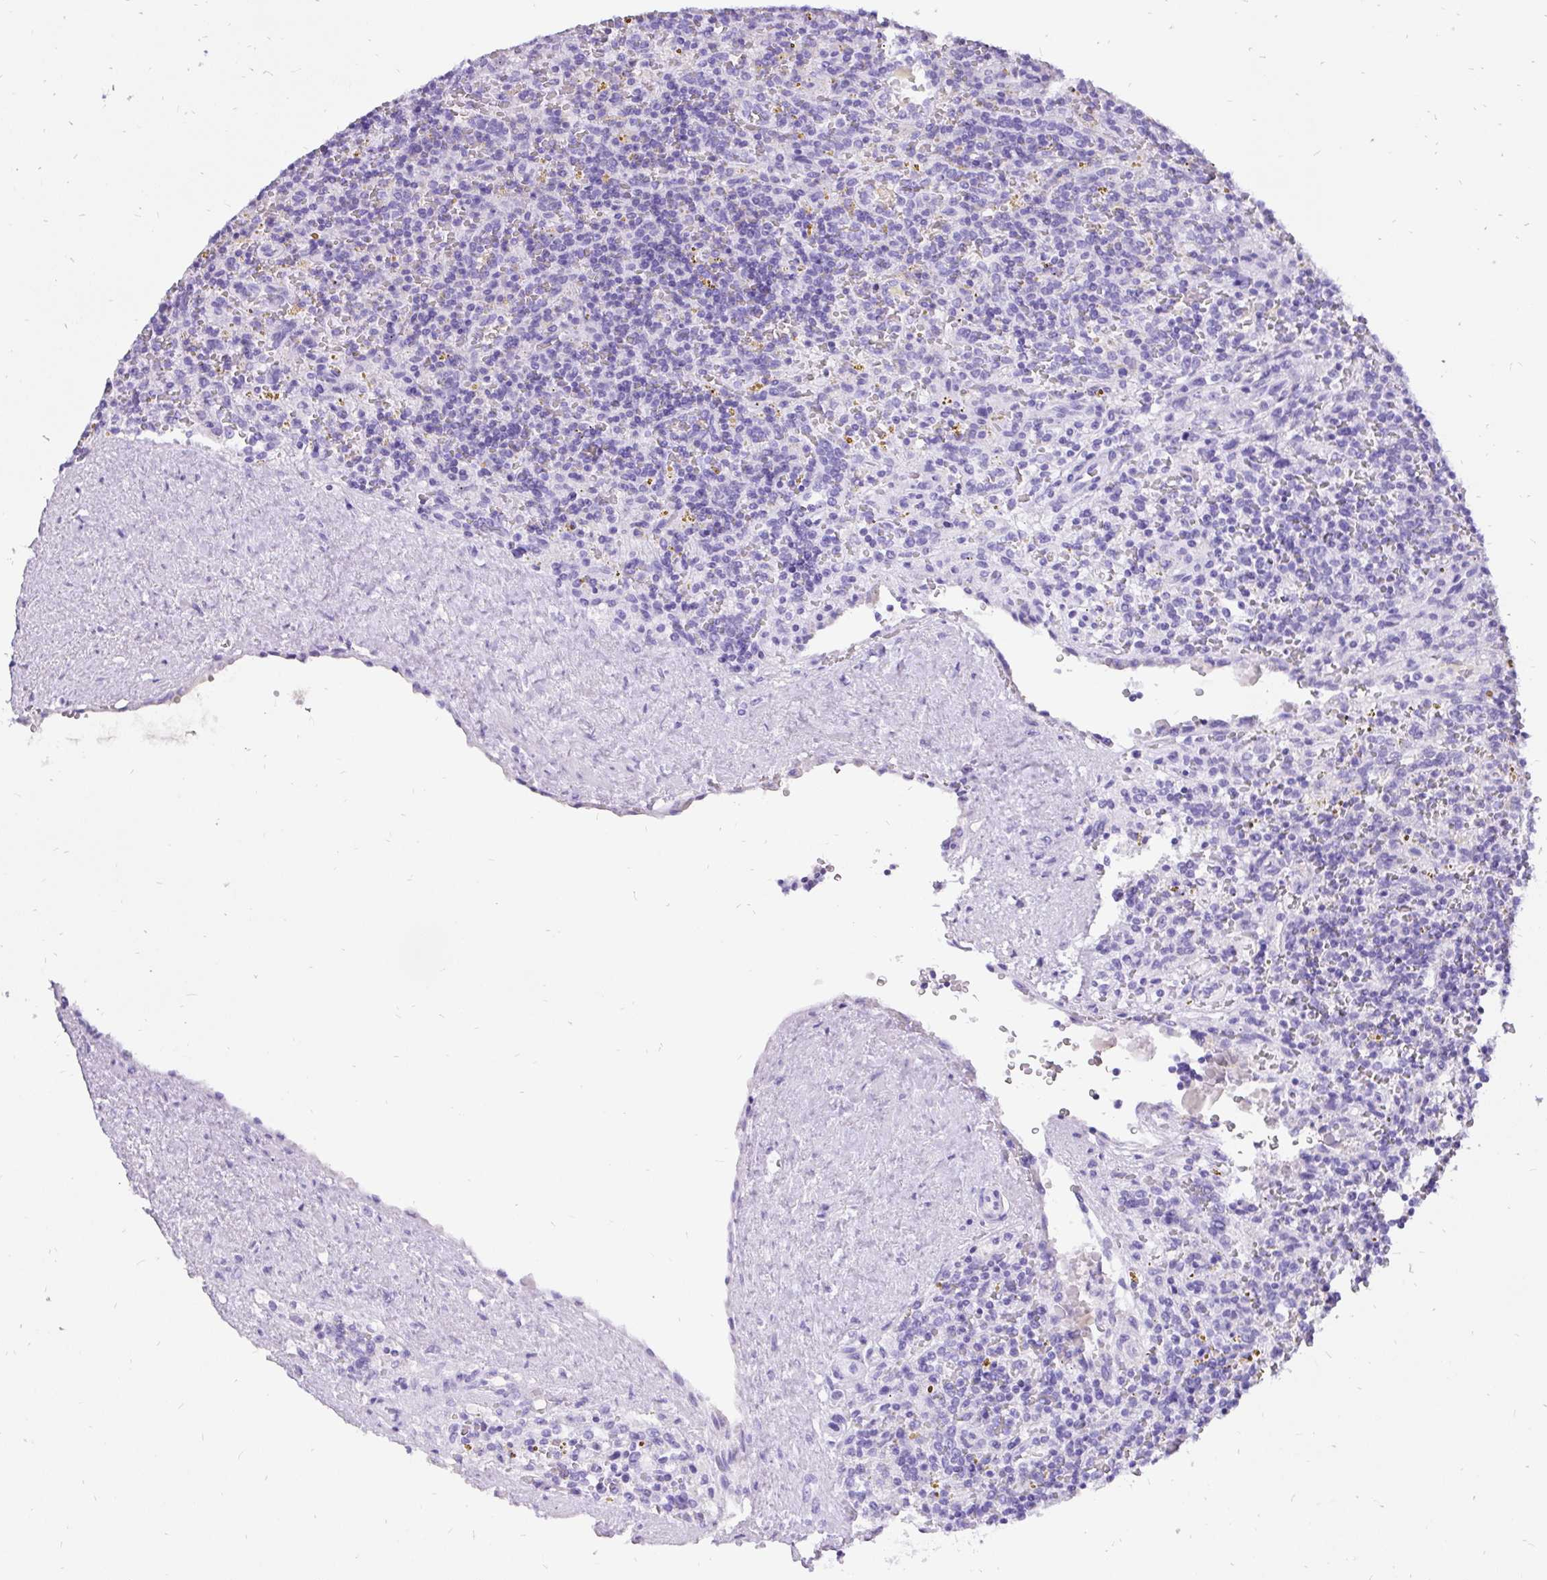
{"staining": {"intensity": "negative", "quantity": "none", "location": "none"}, "tissue": "lymphoma", "cell_type": "Tumor cells", "image_type": "cancer", "snomed": [{"axis": "morphology", "description": "Malignant lymphoma, non-Hodgkin's type, Low grade"}, {"axis": "topography", "description": "Spleen"}], "caption": "Immunohistochemical staining of human lymphoma shows no significant positivity in tumor cells.", "gene": "KRT13", "patient": {"sex": "male", "age": 67}}